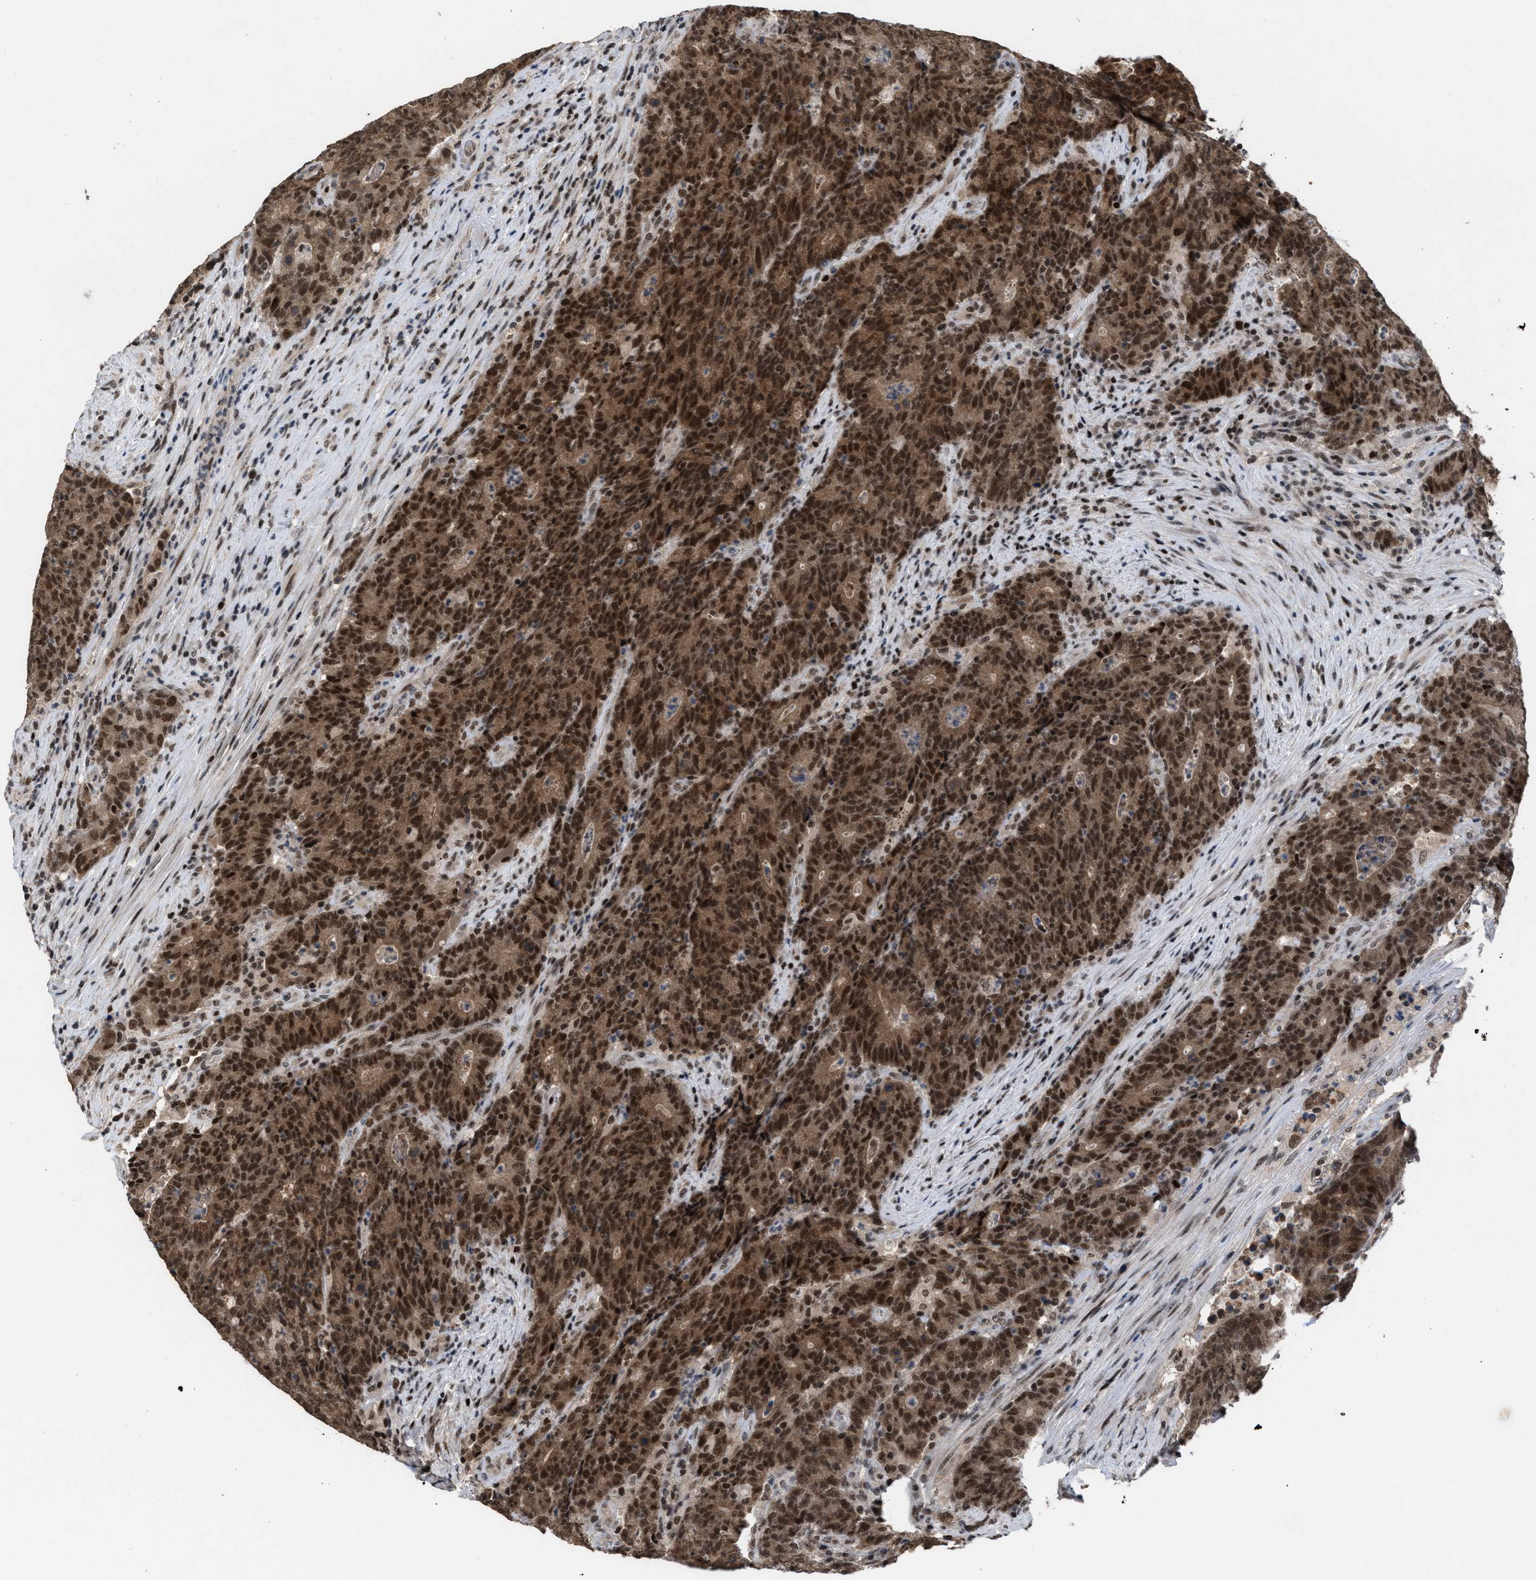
{"staining": {"intensity": "strong", "quantity": ">75%", "location": "cytoplasmic/membranous,nuclear"}, "tissue": "colorectal cancer", "cell_type": "Tumor cells", "image_type": "cancer", "snomed": [{"axis": "morphology", "description": "Normal tissue, NOS"}, {"axis": "morphology", "description": "Adenocarcinoma, NOS"}, {"axis": "topography", "description": "Colon"}], "caption": "Immunohistochemistry staining of colorectal cancer (adenocarcinoma), which demonstrates high levels of strong cytoplasmic/membranous and nuclear expression in approximately >75% of tumor cells indicating strong cytoplasmic/membranous and nuclear protein expression. The staining was performed using DAB (3,3'-diaminobenzidine) (brown) for protein detection and nuclei were counterstained in hematoxylin (blue).", "gene": "C9orf78", "patient": {"sex": "female", "age": 75}}